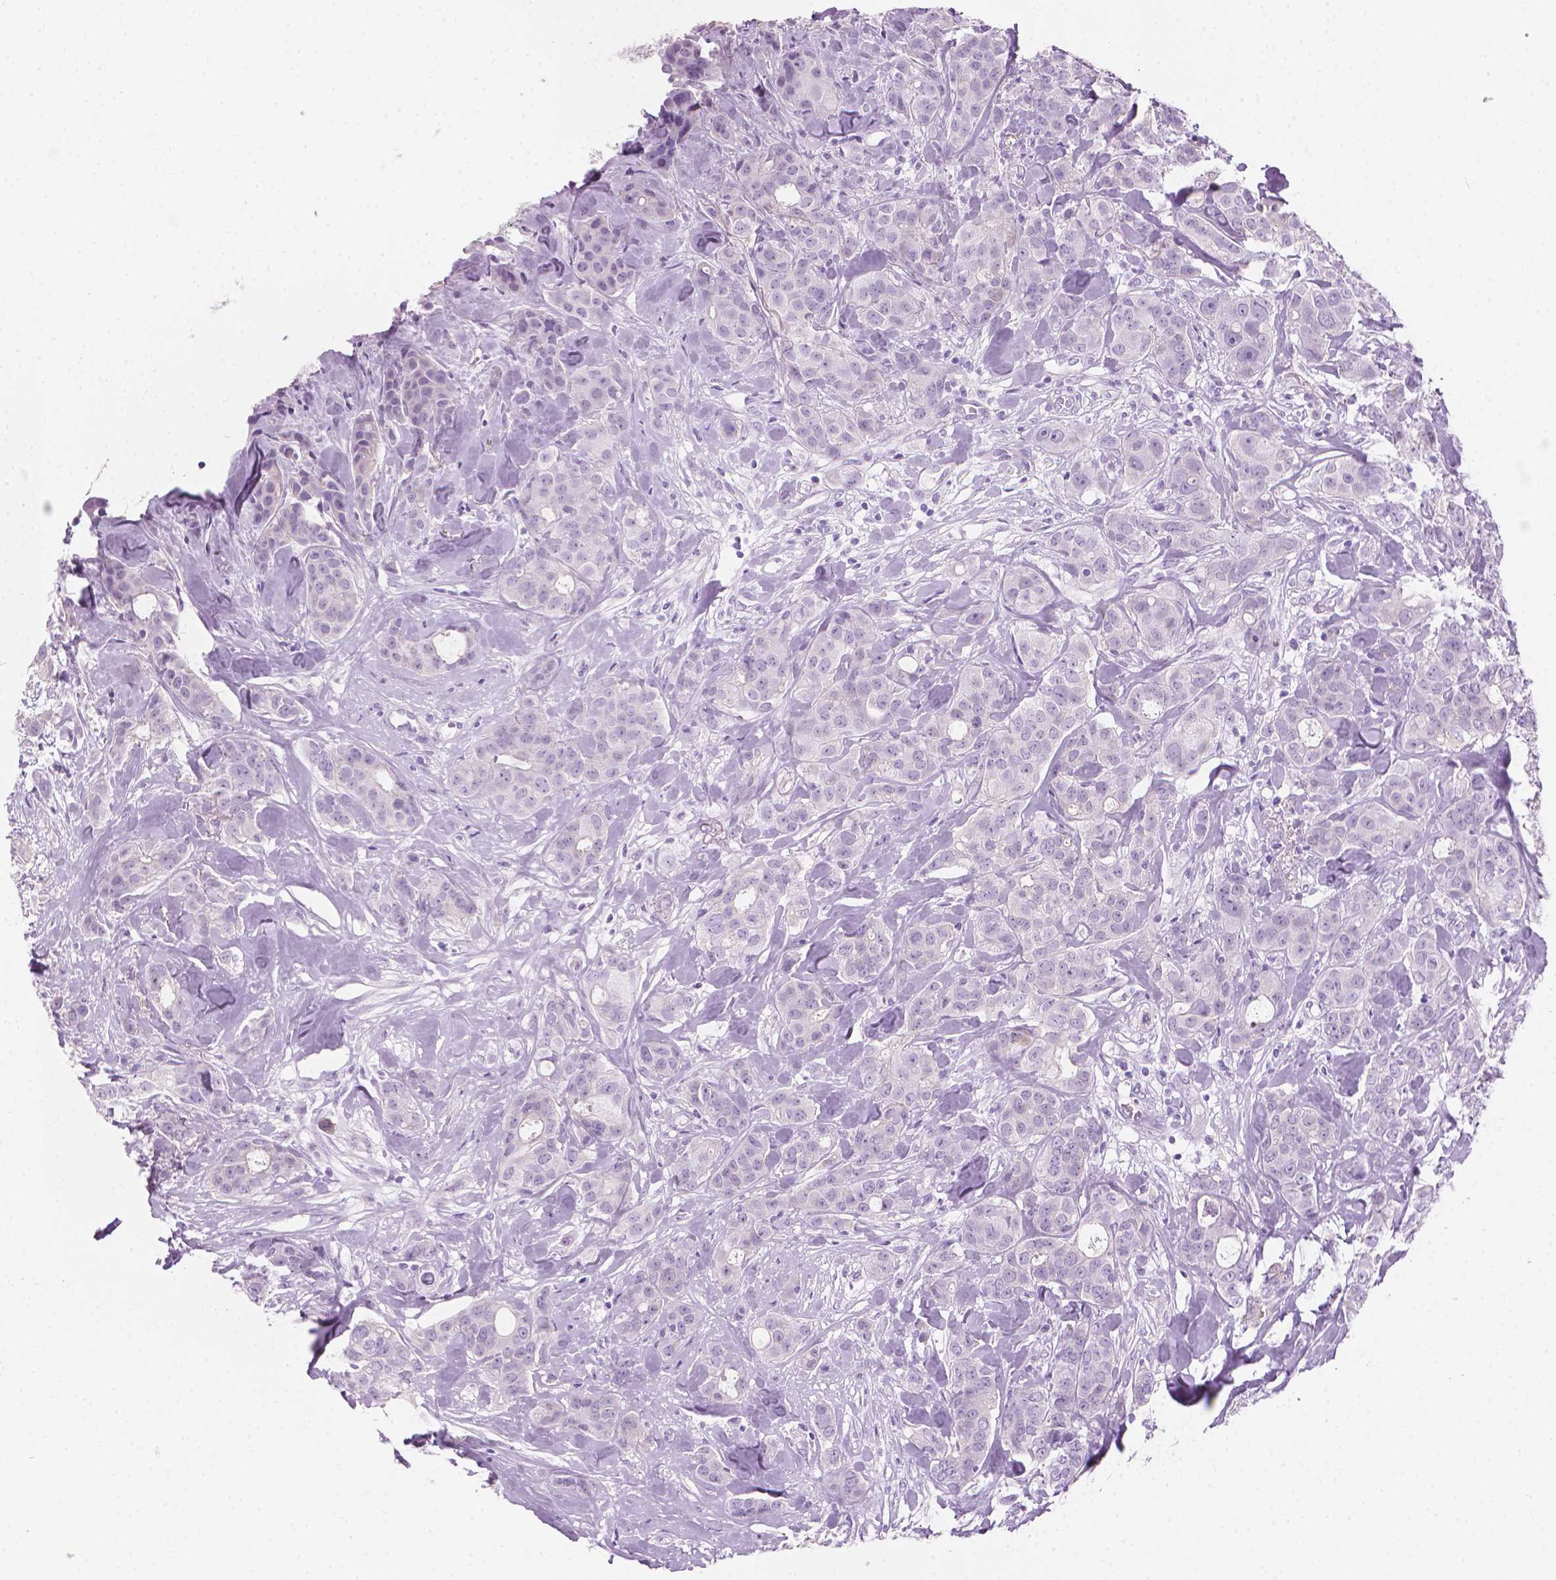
{"staining": {"intensity": "negative", "quantity": "none", "location": "none"}, "tissue": "breast cancer", "cell_type": "Tumor cells", "image_type": "cancer", "snomed": [{"axis": "morphology", "description": "Duct carcinoma"}, {"axis": "topography", "description": "Breast"}], "caption": "Protein analysis of intraductal carcinoma (breast) reveals no significant staining in tumor cells.", "gene": "TTC29", "patient": {"sex": "female", "age": 43}}